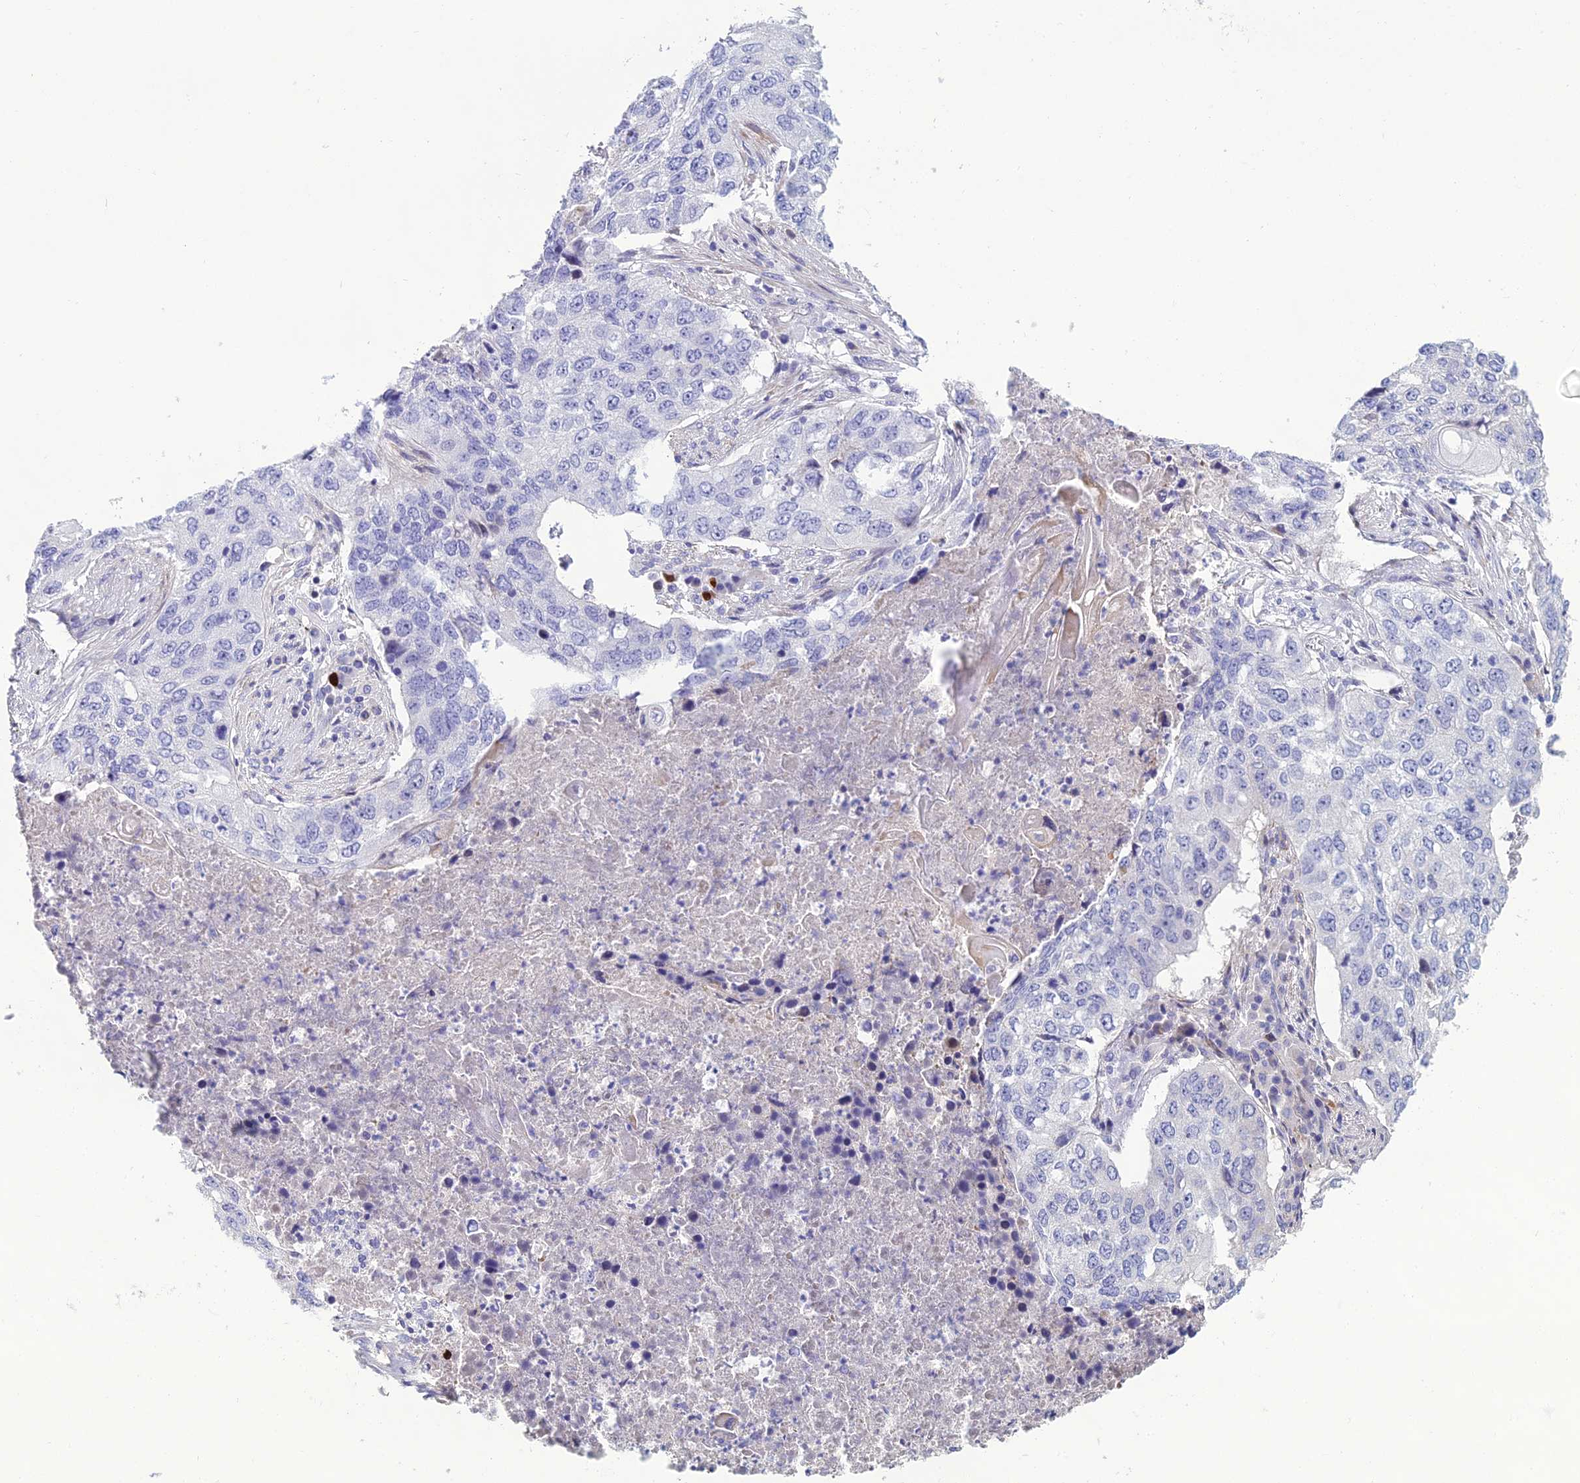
{"staining": {"intensity": "negative", "quantity": "none", "location": "none"}, "tissue": "lung cancer", "cell_type": "Tumor cells", "image_type": "cancer", "snomed": [{"axis": "morphology", "description": "Squamous cell carcinoma, NOS"}, {"axis": "topography", "description": "Lung"}], "caption": "Protein analysis of lung cancer shows no significant expression in tumor cells.", "gene": "OR56B1", "patient": {"sex": "female", "age": 63}}